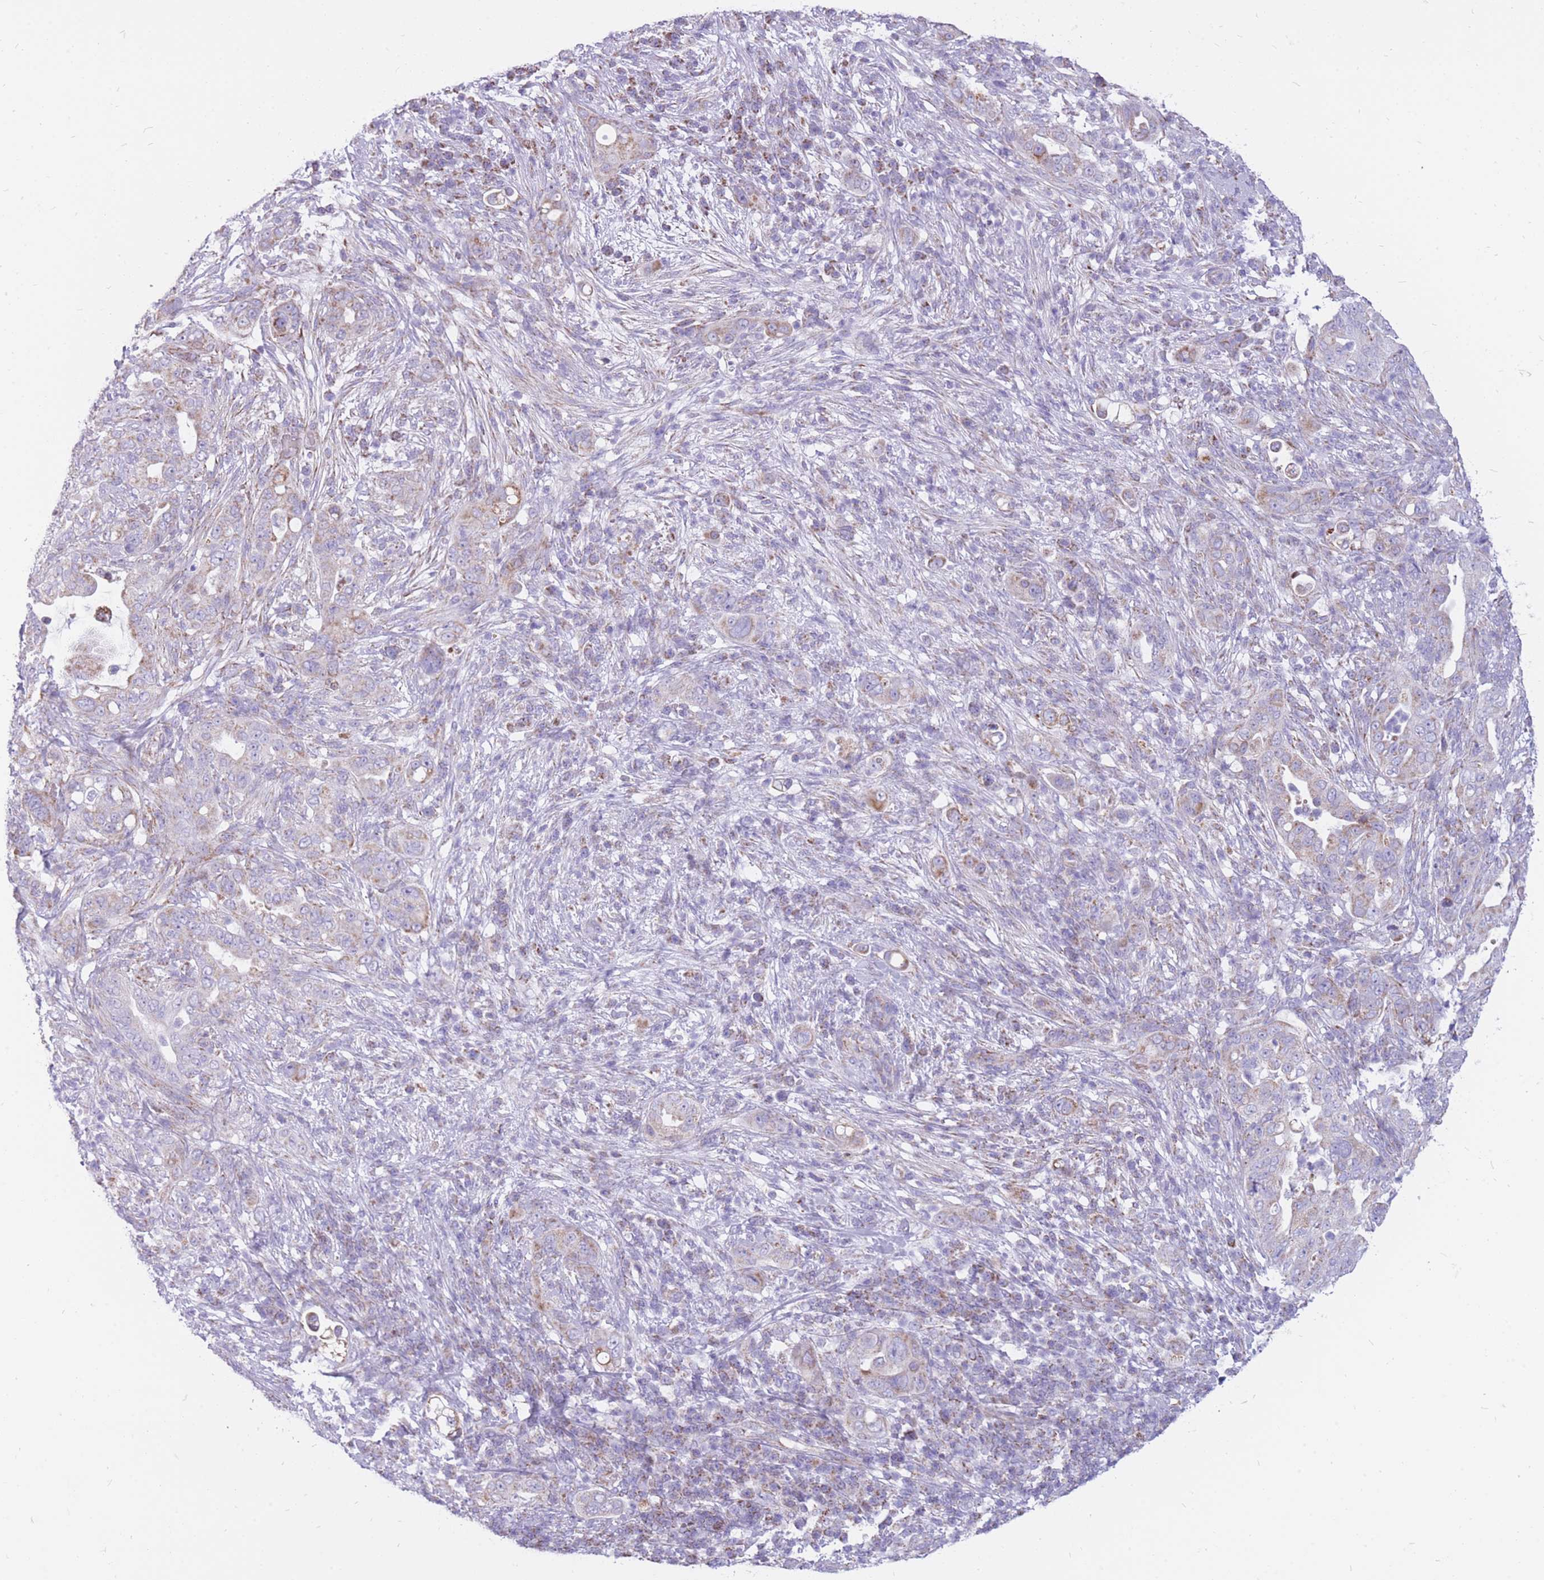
{"staining": {"intensity": "weak", "quantity": "<25%", "location": "cytoplasmic/membranous"}, "tissue": "pancreatic cancer", "cell_type": "Tumor cells", "image_type": "cancer", "snomed": [{"axis": "morphology", "description": "Adenocarcinoma, NOS"}, {"axis": "topography", "description": "Pancreas"}], "caption": "The immunohistochemistry image has no significant expression in tumor cells of pancreatic cancer tissue.", "gene": "PCSK1", "patient": {"sex": "female", "age": 63}}